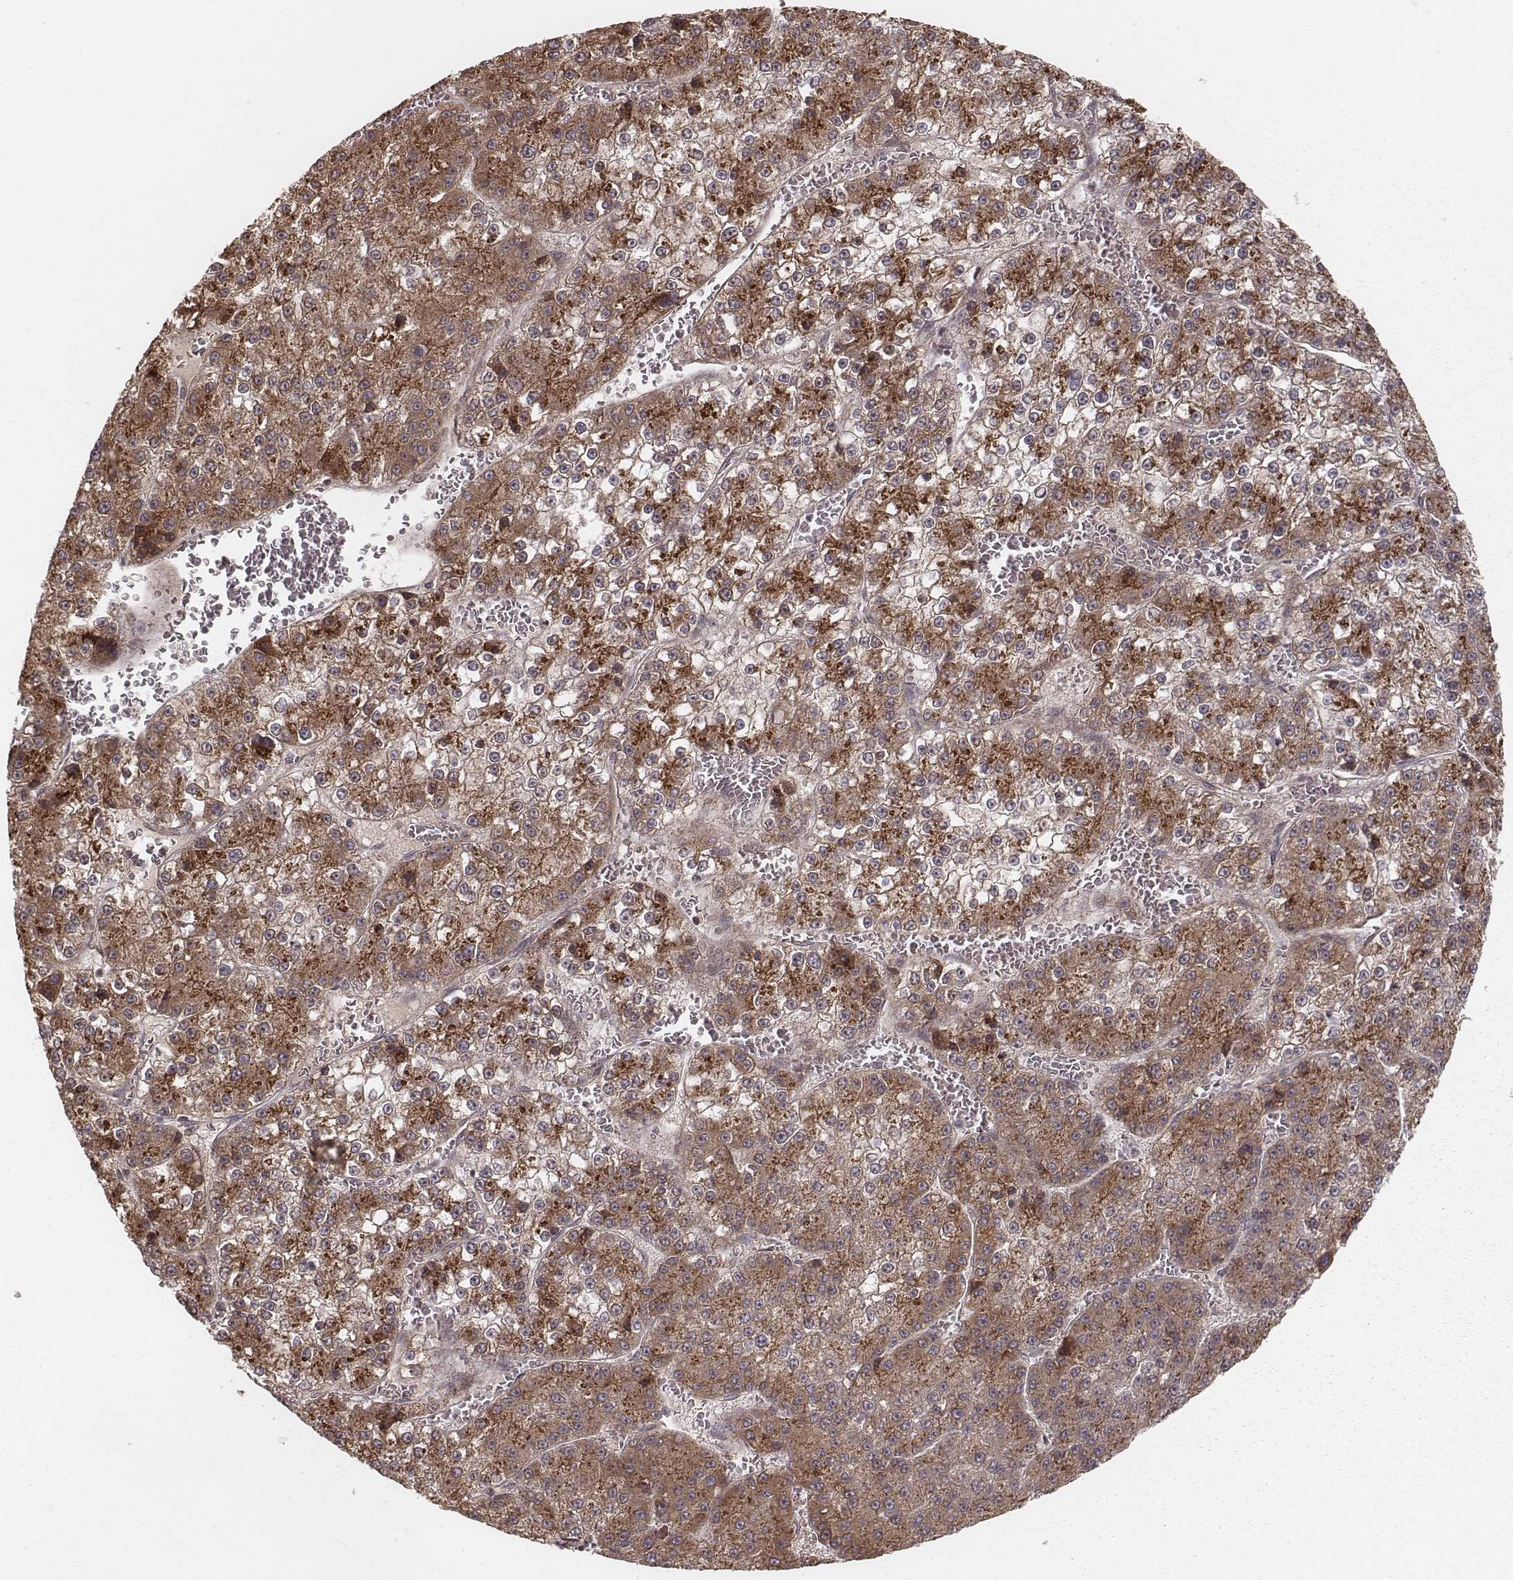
{"staining": {"intensity": "moderate", "quantity": ">75%", "location": "cytoplasmic/membranous"}, "tissue": "liver cancer", "cell_type": "Tumor cells", "image_type": "cancer", "snomed": [{"axis": "morphology", "description": "Carcinoma, Hepatocellular, NOS"}, {"axis": "topography", "description": "Liver"}], "caption": "Protein expression by immunohistochemistry demonstrates moderate cytoplasmic/membranous staining in about >75% of tumor cells in liver cancer.", "gene": "MYO19", "patient": {"sex": "female", "age": 73}}